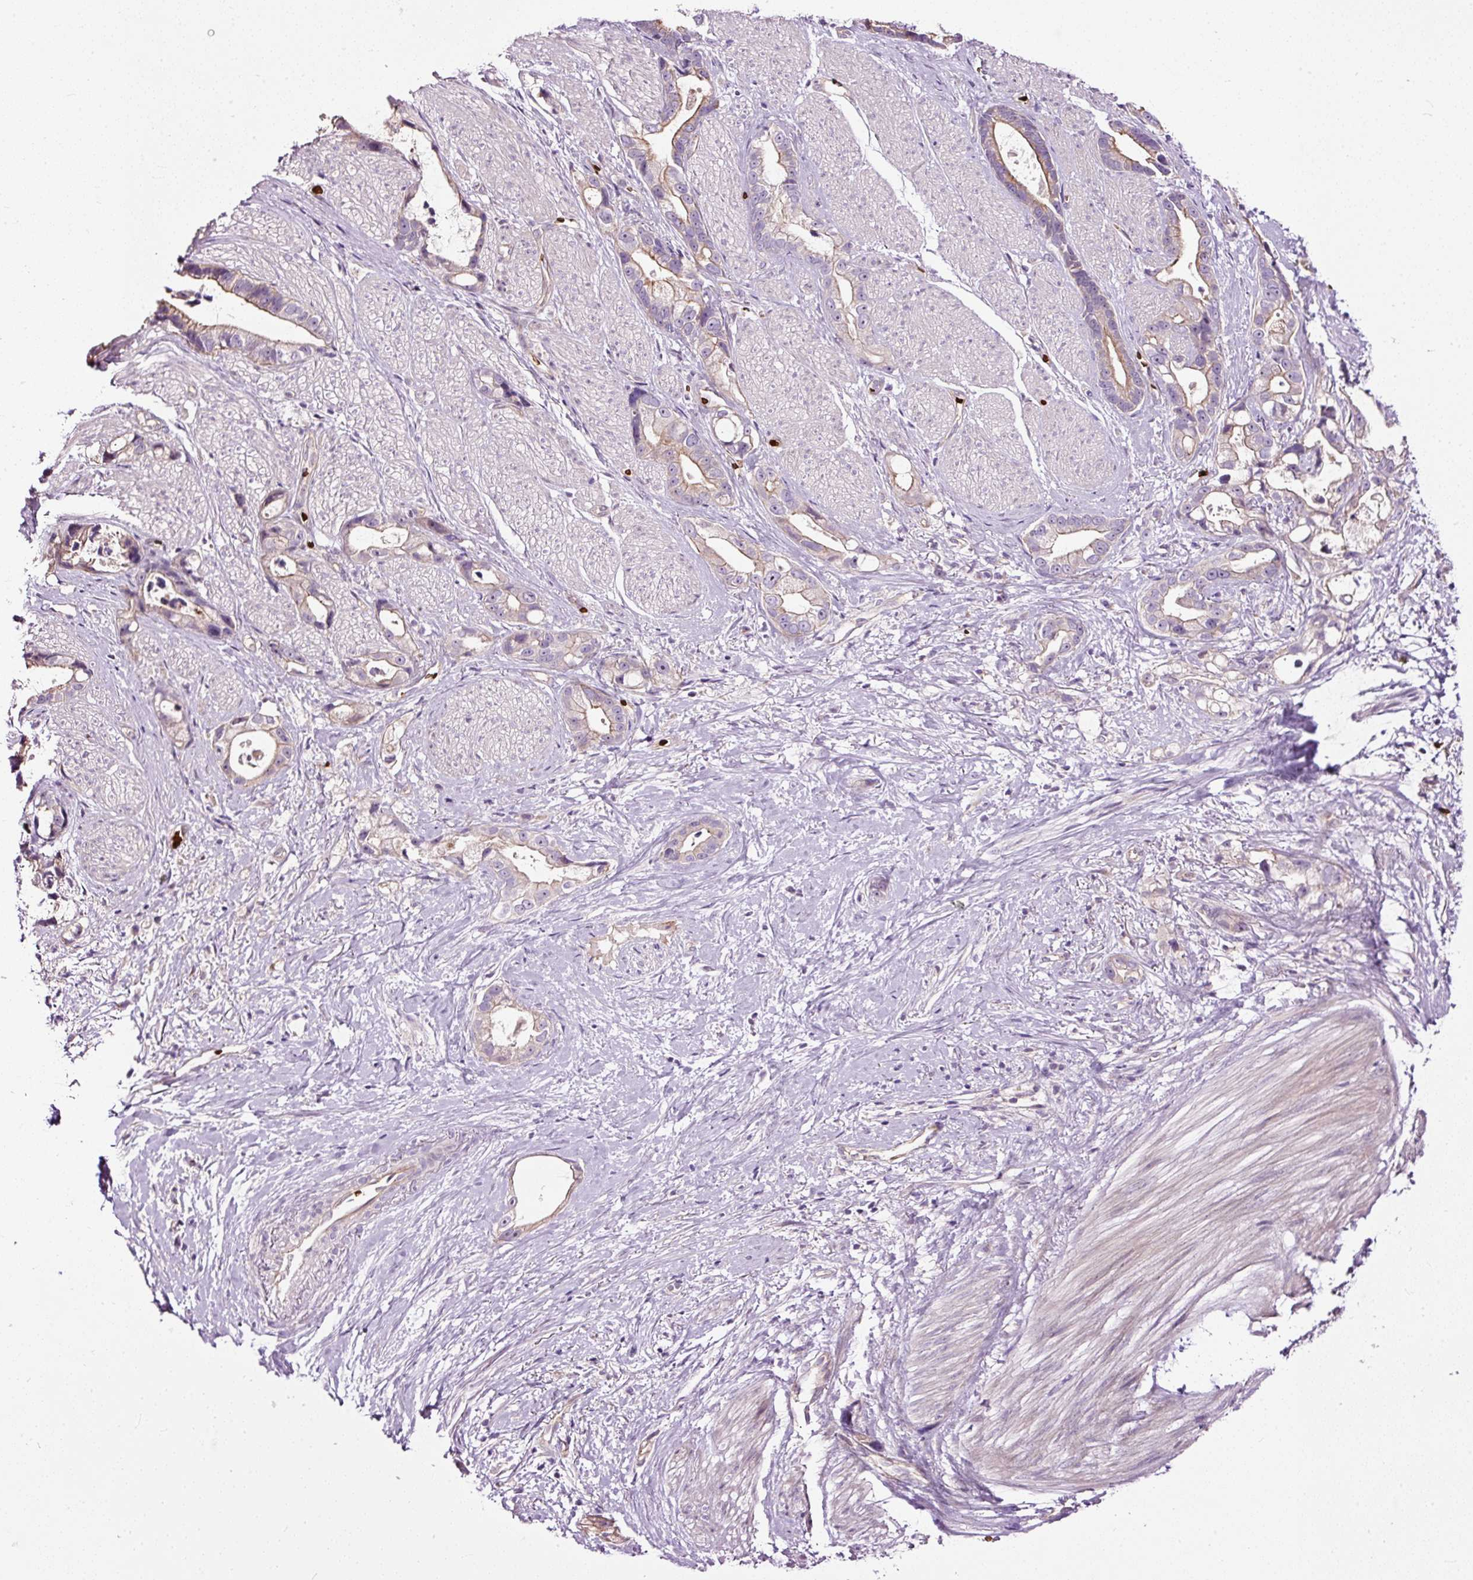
{"staining": {"intensity": "moderate", "quantity": "25%-75%", "location": "cytoplasmic/membranous"}, "tissue": "stomach cancer", "cell_type": "Tumor cells", "image_type": "cancer", "snomed": [{"axis": "morphology", "description": "Adenocarcinoma, NOS"}, {"axis": "topography", "description": "Stomach"}], "caption": "The image exhibits immunohistochemical staining of stomach cancer. There is moderate cytoplasmic/membranous staining is seen in approximately 25%-75% of tumor cells.", "gene": "USHBP1", "patient": {"sex": "male", "age": 55}}